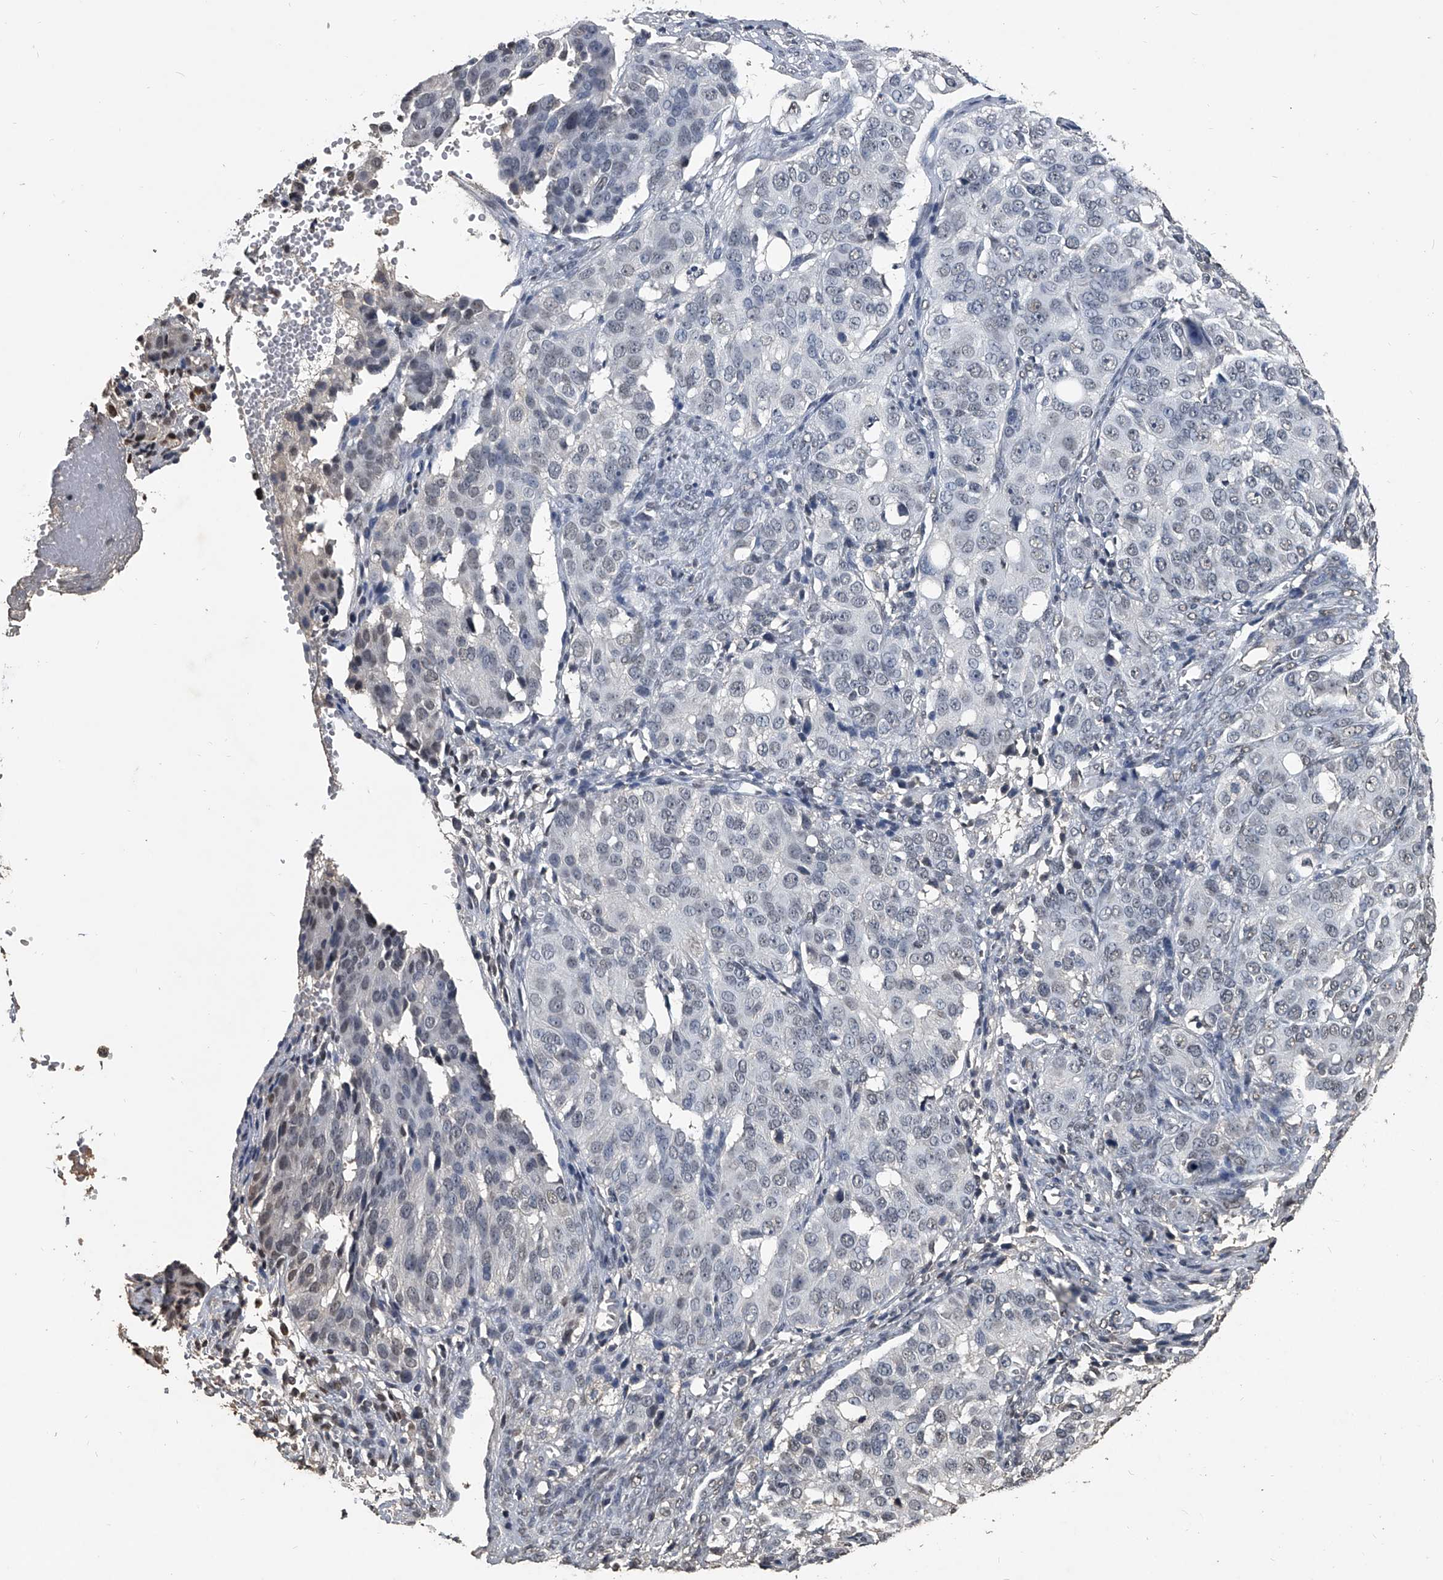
{"staining": {"intensity": "negative", "quantity": "none", "location": "none"}, "tissue": "ovarian cancer", "cell_type": "Tumor cells", "image_type": "cancer", "snomed": [{"axis": "morphology", "description": "Carcinoma, endometroid"}, {"axis": "topography", "description": "Ovary"}], "caption": "This is an IHC image of human endometroid carcinoma (ovarian). There is no staining in tumor cells.", "gene": "MATR3", "patient": {"sex": "female", "age": 51}}